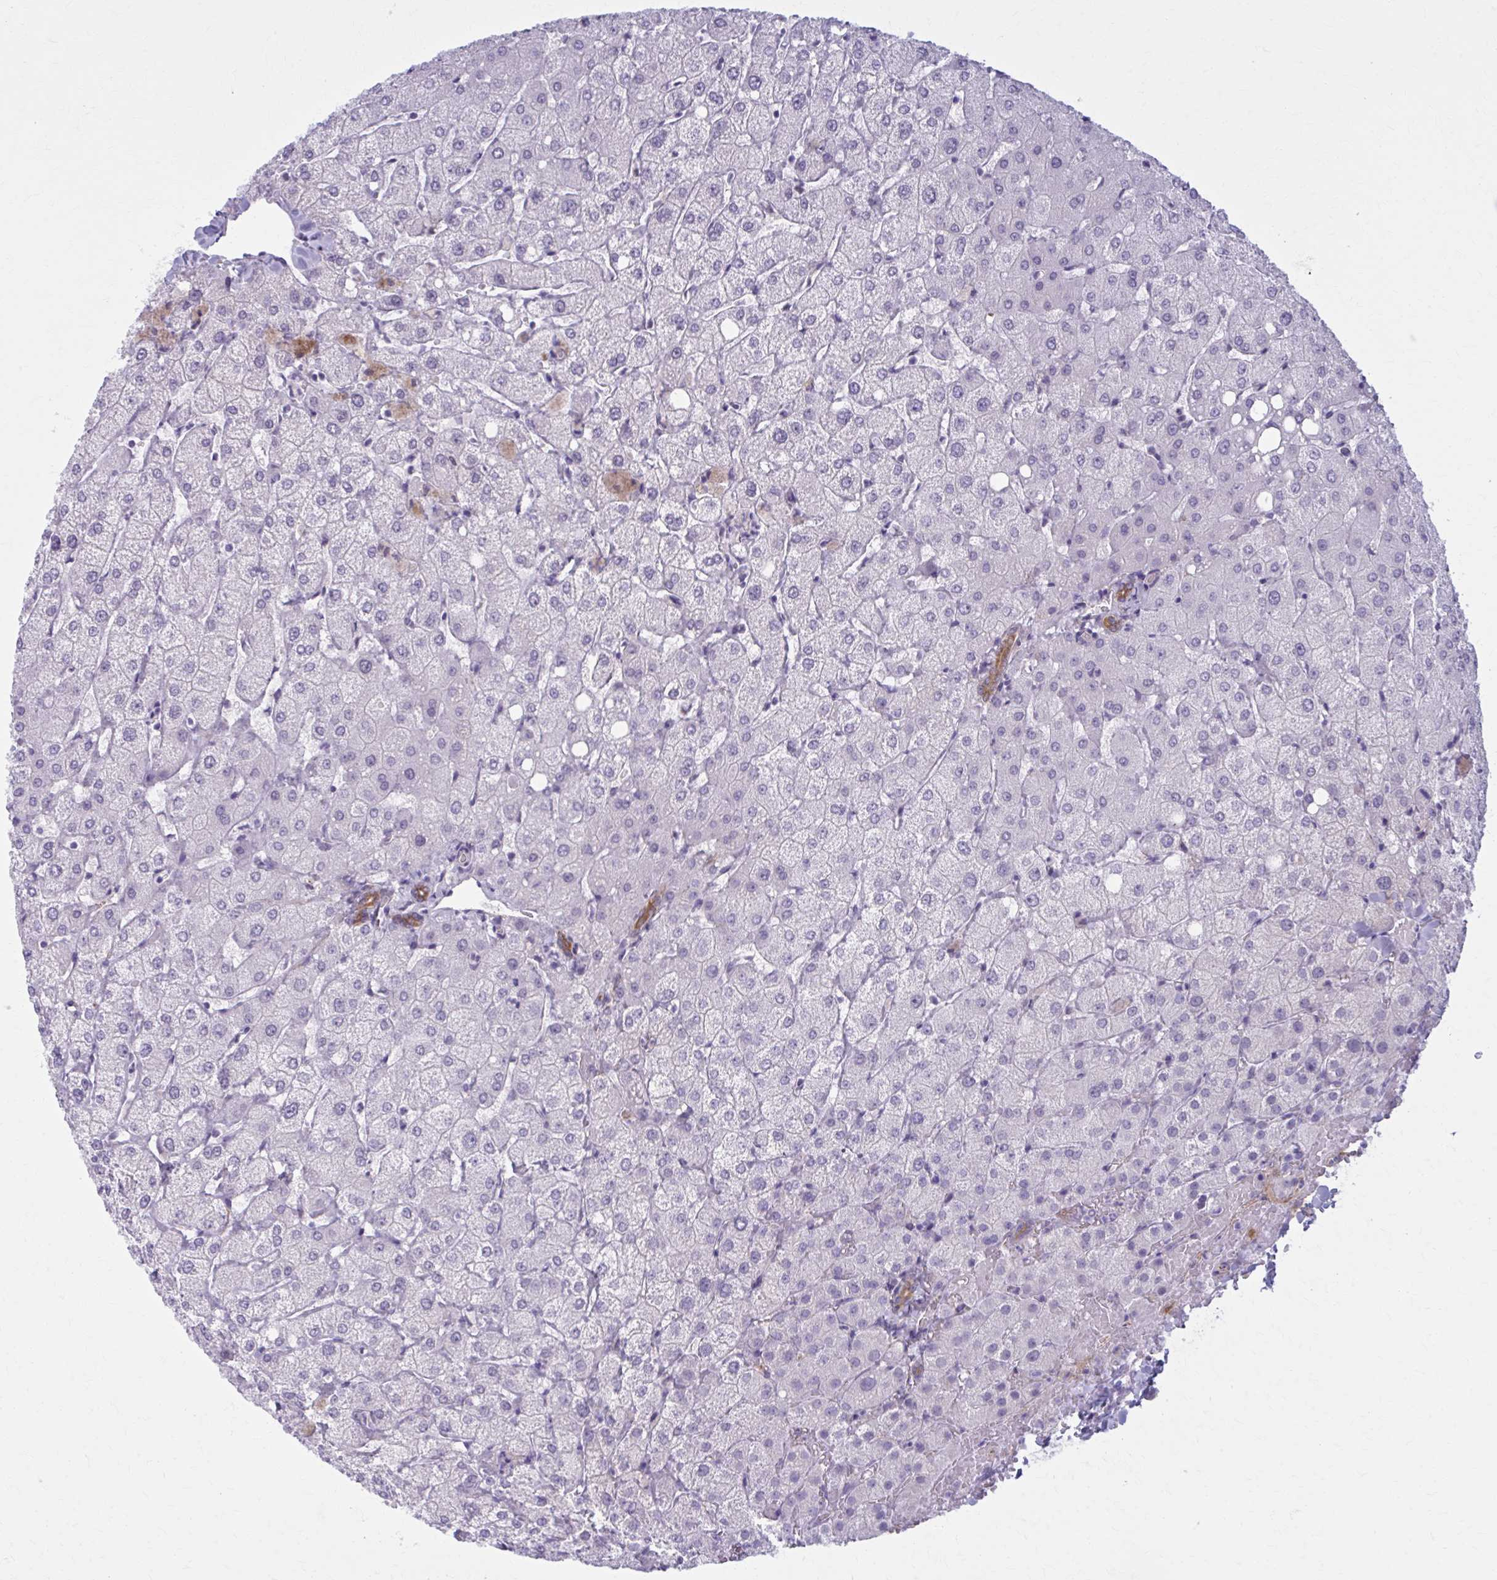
{"staining": {"intensity": "moderate", "quantity": ">75%", "location": "cytoplasmic/membranous"}, "tissue": "liver", "cell_type": "Cholangiocytes", "image_type": "normal", "snomed": [{"axis": "morphology", "description": "Normal tissue, NOS"}, {"axis": "topography", "description": "Liver"}], "caption": "Immunohistochemical staining of benign human liver exhibits >75% levels of moderate cytoplasmic/membranous protein positivity in about >75% of cholangiocytes.", "gene": "NUMBL", "patient": {"sex": "female", "age": 54}}